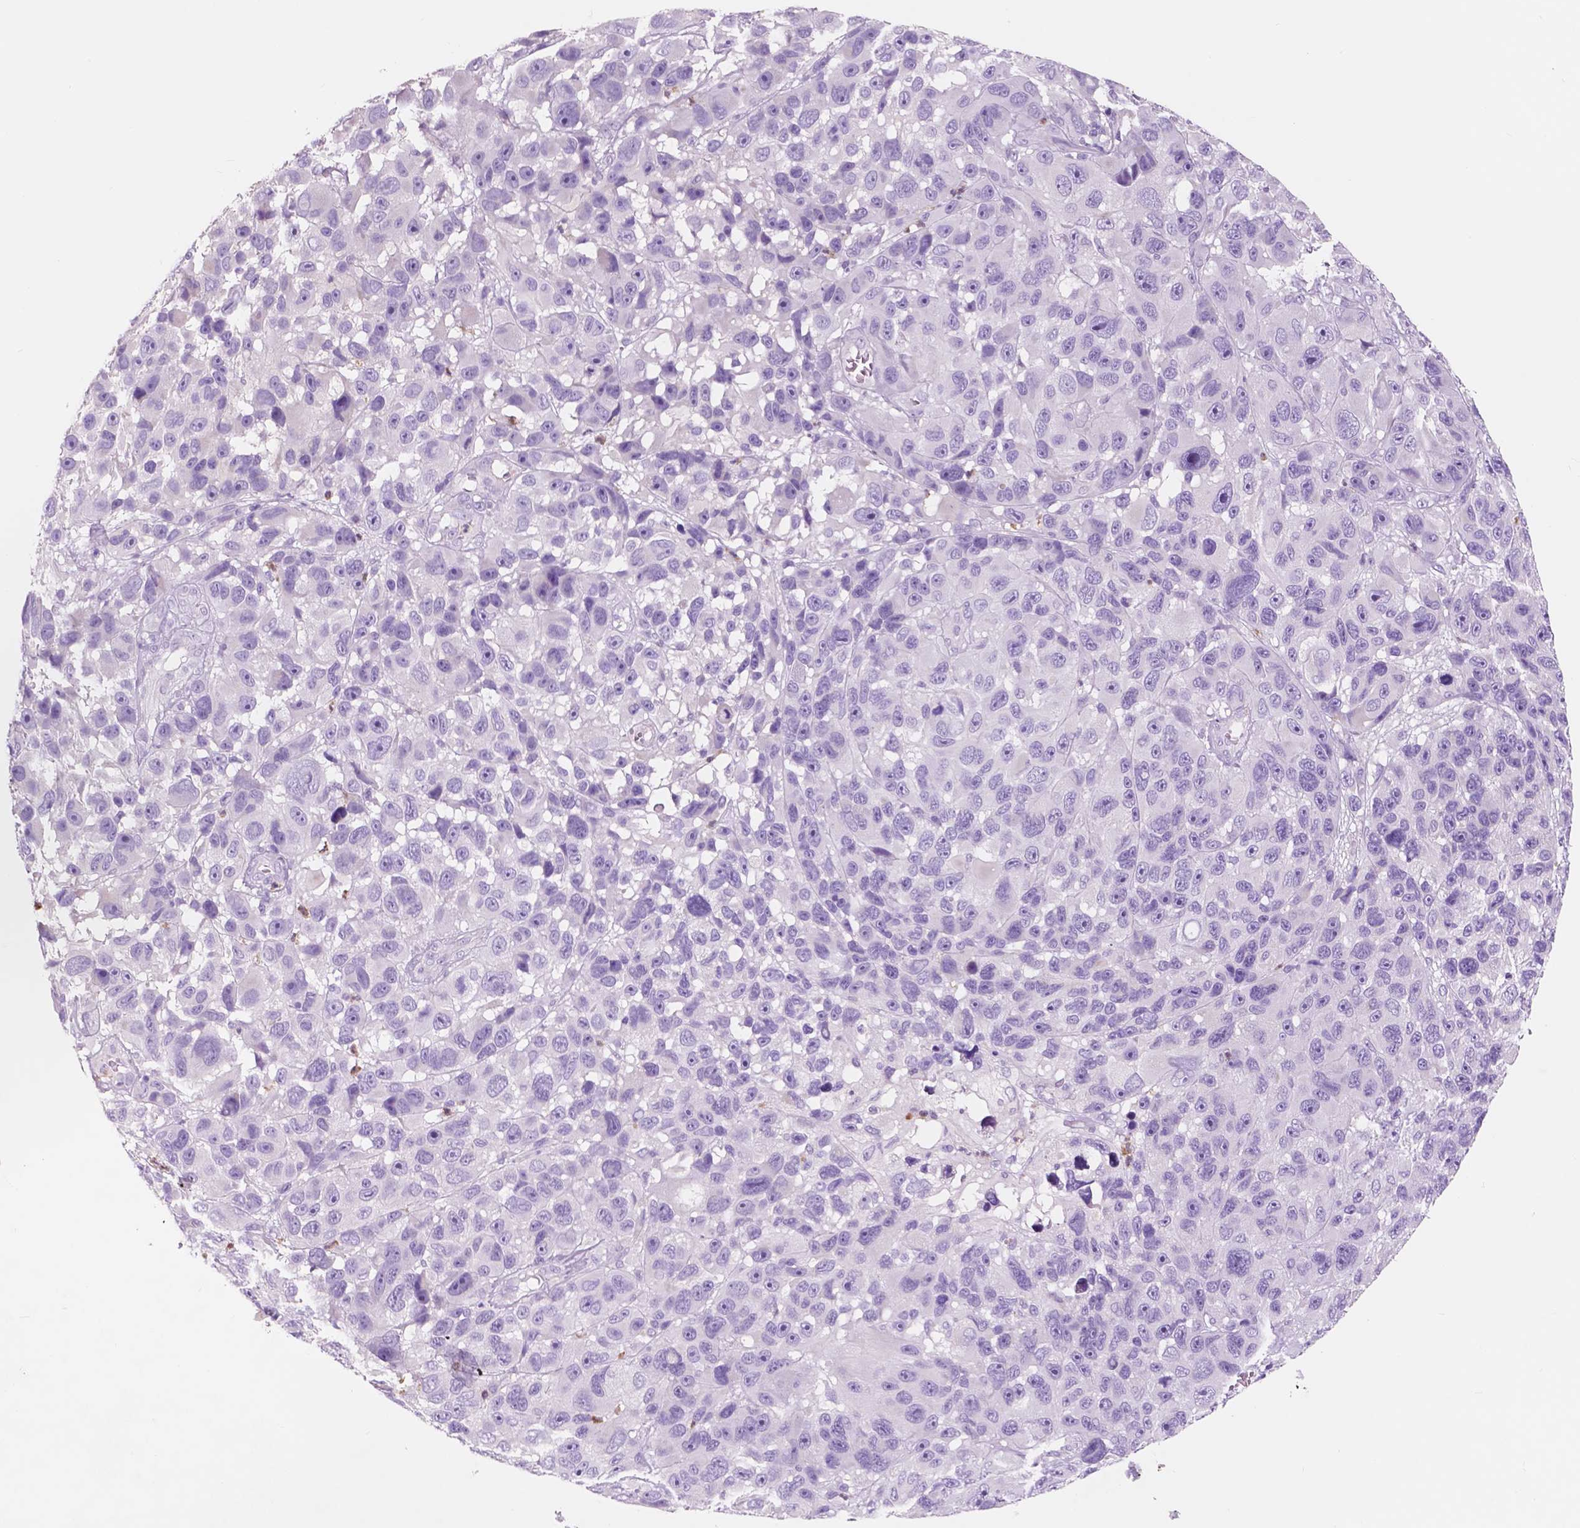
{"staining": {"intensity": "negative", "quantity": "none", "location": "none"}, "tissue": "melanoma", "cell_type": "Tumor cells", "image_type": "cancer", "snomed": [{"axis": "morphology", "description": "Malignant melanoma, NOS"}, {"axis": "topography", "description": "Skin"}], "caption": "Tumor cells show no significant staining in melanoma. (Immunohistochemistry (ihc), brightfield microscopy, high magnification).", "gene": "CUZD1", "patient": {"sex": "male", "age": 53}}